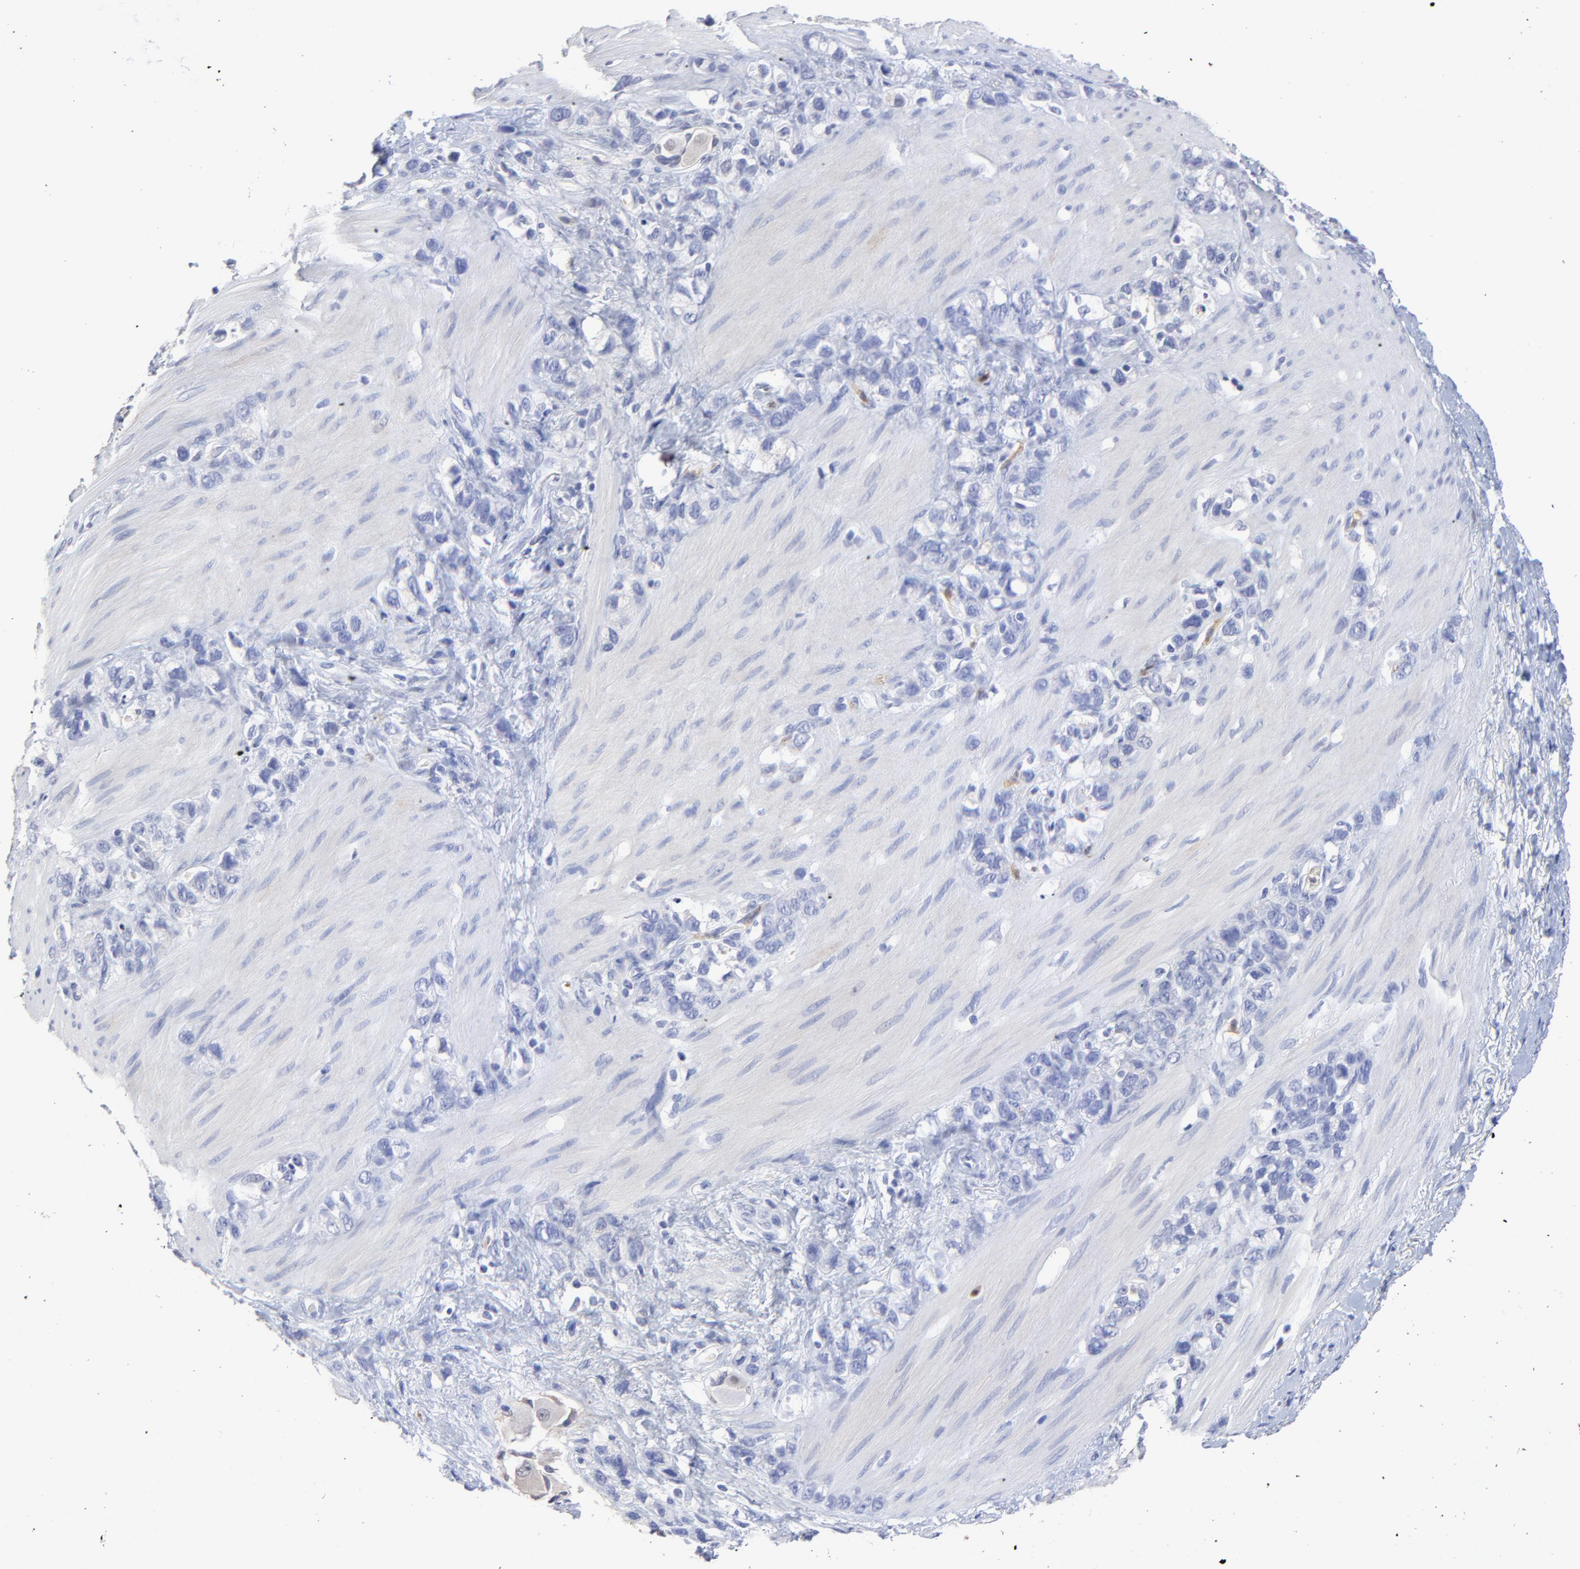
{"staining": {"intensity": "negative", "quantity": "none", "location": "none"}, "tissue": "stomach cancer", "cell_type": "Tumor cells", "image_type": "cancer", "snomed": [{"axis": "morphology", "description": "Normal tissue, NOS"}, {"axis": "morphology", "description": "Adenocarcinoma, NOS"}, {"axis": "morphology", "description": "Adenocarcinoma, High grade"}, {"axis": "topography", "description": "Stomach, upper"}, {"axis": "topography", "description": "Stomach"}], "caption": "Tumor cells are negative for protein expression in human stomach cancer.", "gene": "SMARCA1", "patient": {"sex": "female", "age": 65}}